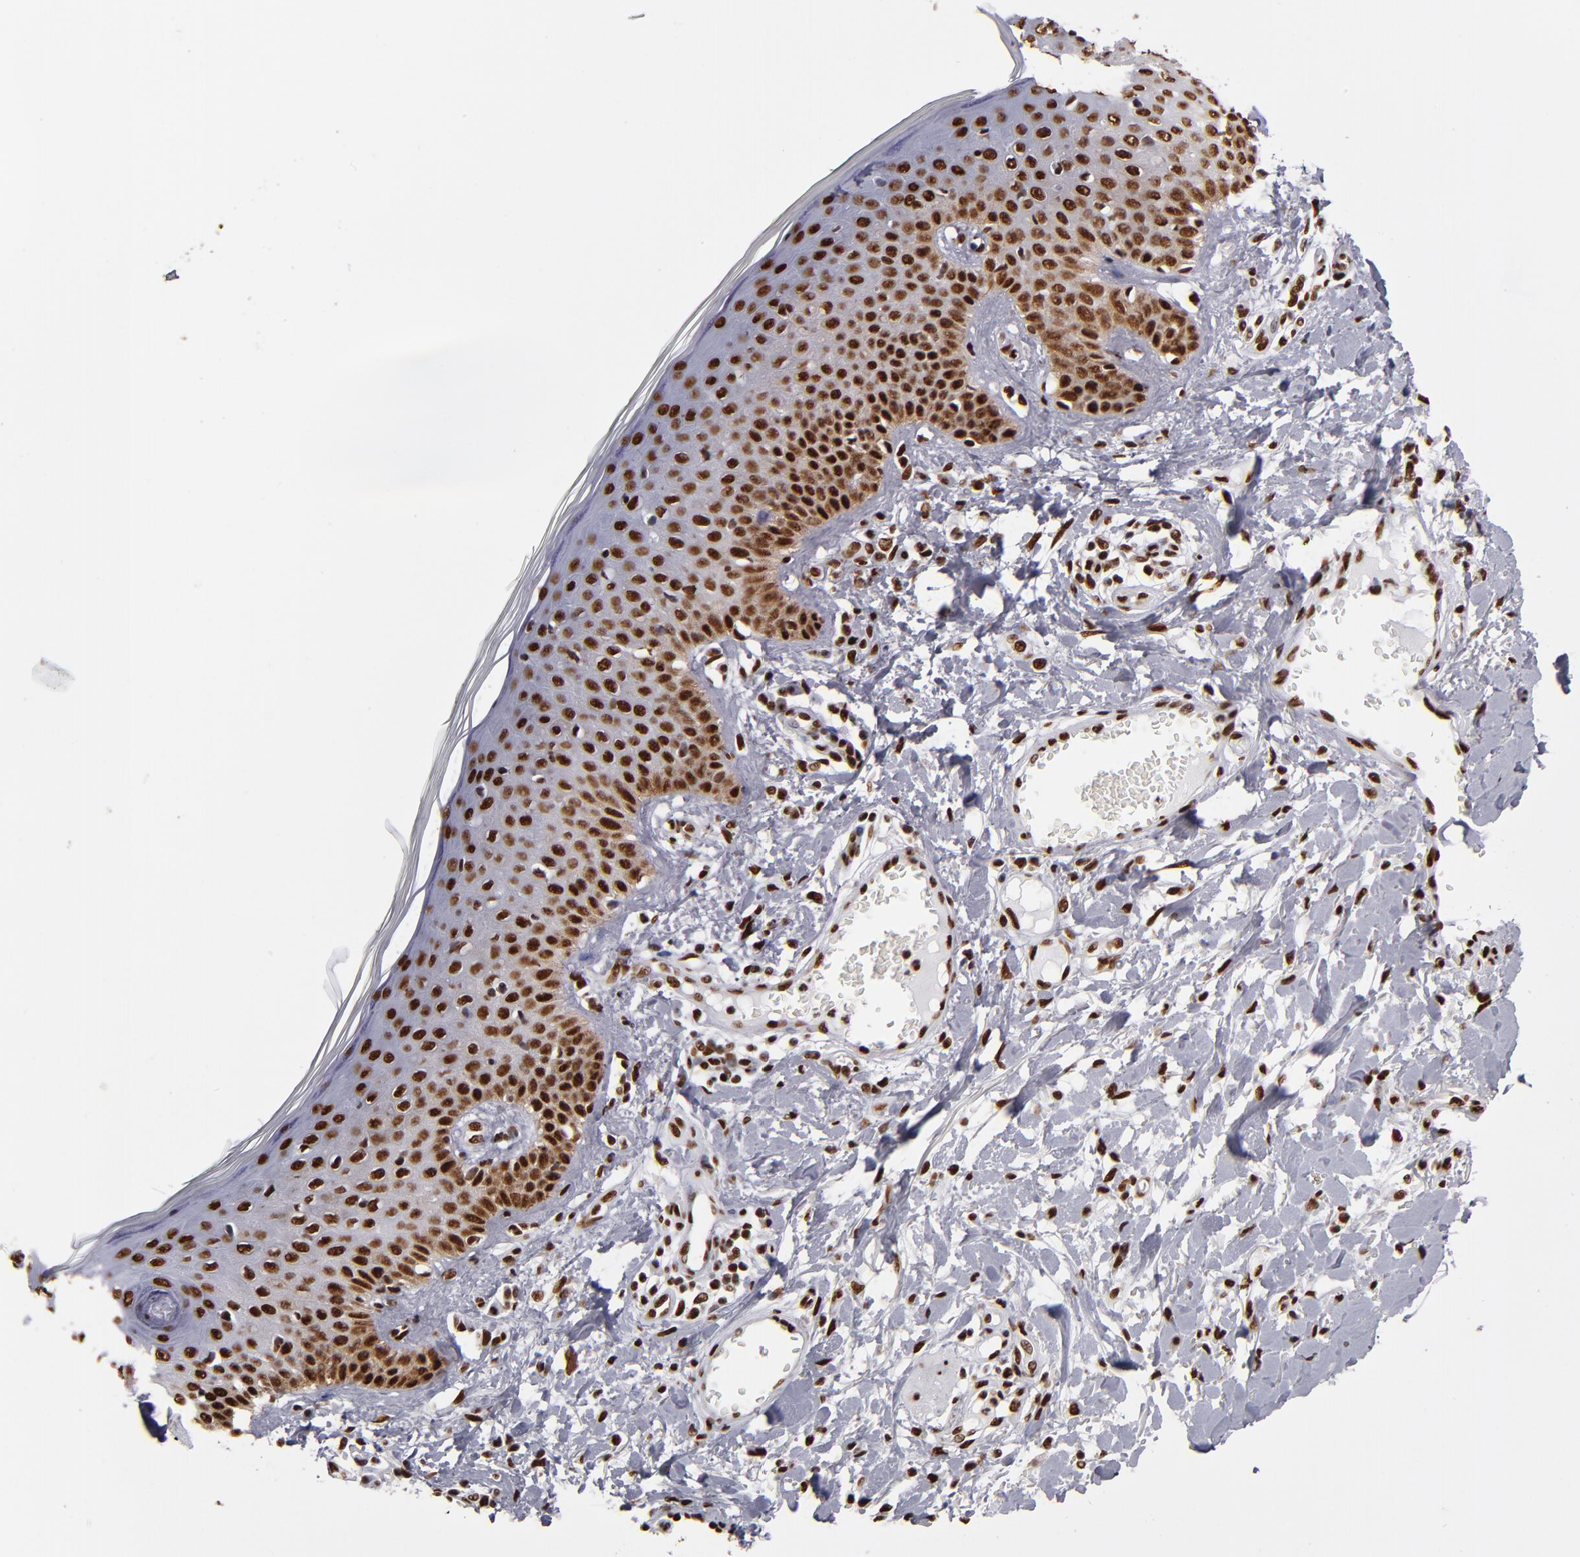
{"staining": {"intensity": "strong", "quantity": ">75%", "location": "nuclear"}, "tissue": "skin cancer", "cell_type": "Tumor cells", "image_type": "cancer", "snomed": [{"axis": "morphology", "description": "Squamous cell carcinoma, NOS"}, {"axis": "topography", "description": "Skin"}], "caption": "Human skin cancer stained for a protein (brown) reveals strong nuclear positive expression in about >75% of tumor cells.", "gene": "MRE11", "patient": {"sex": "female", "age": 59}}